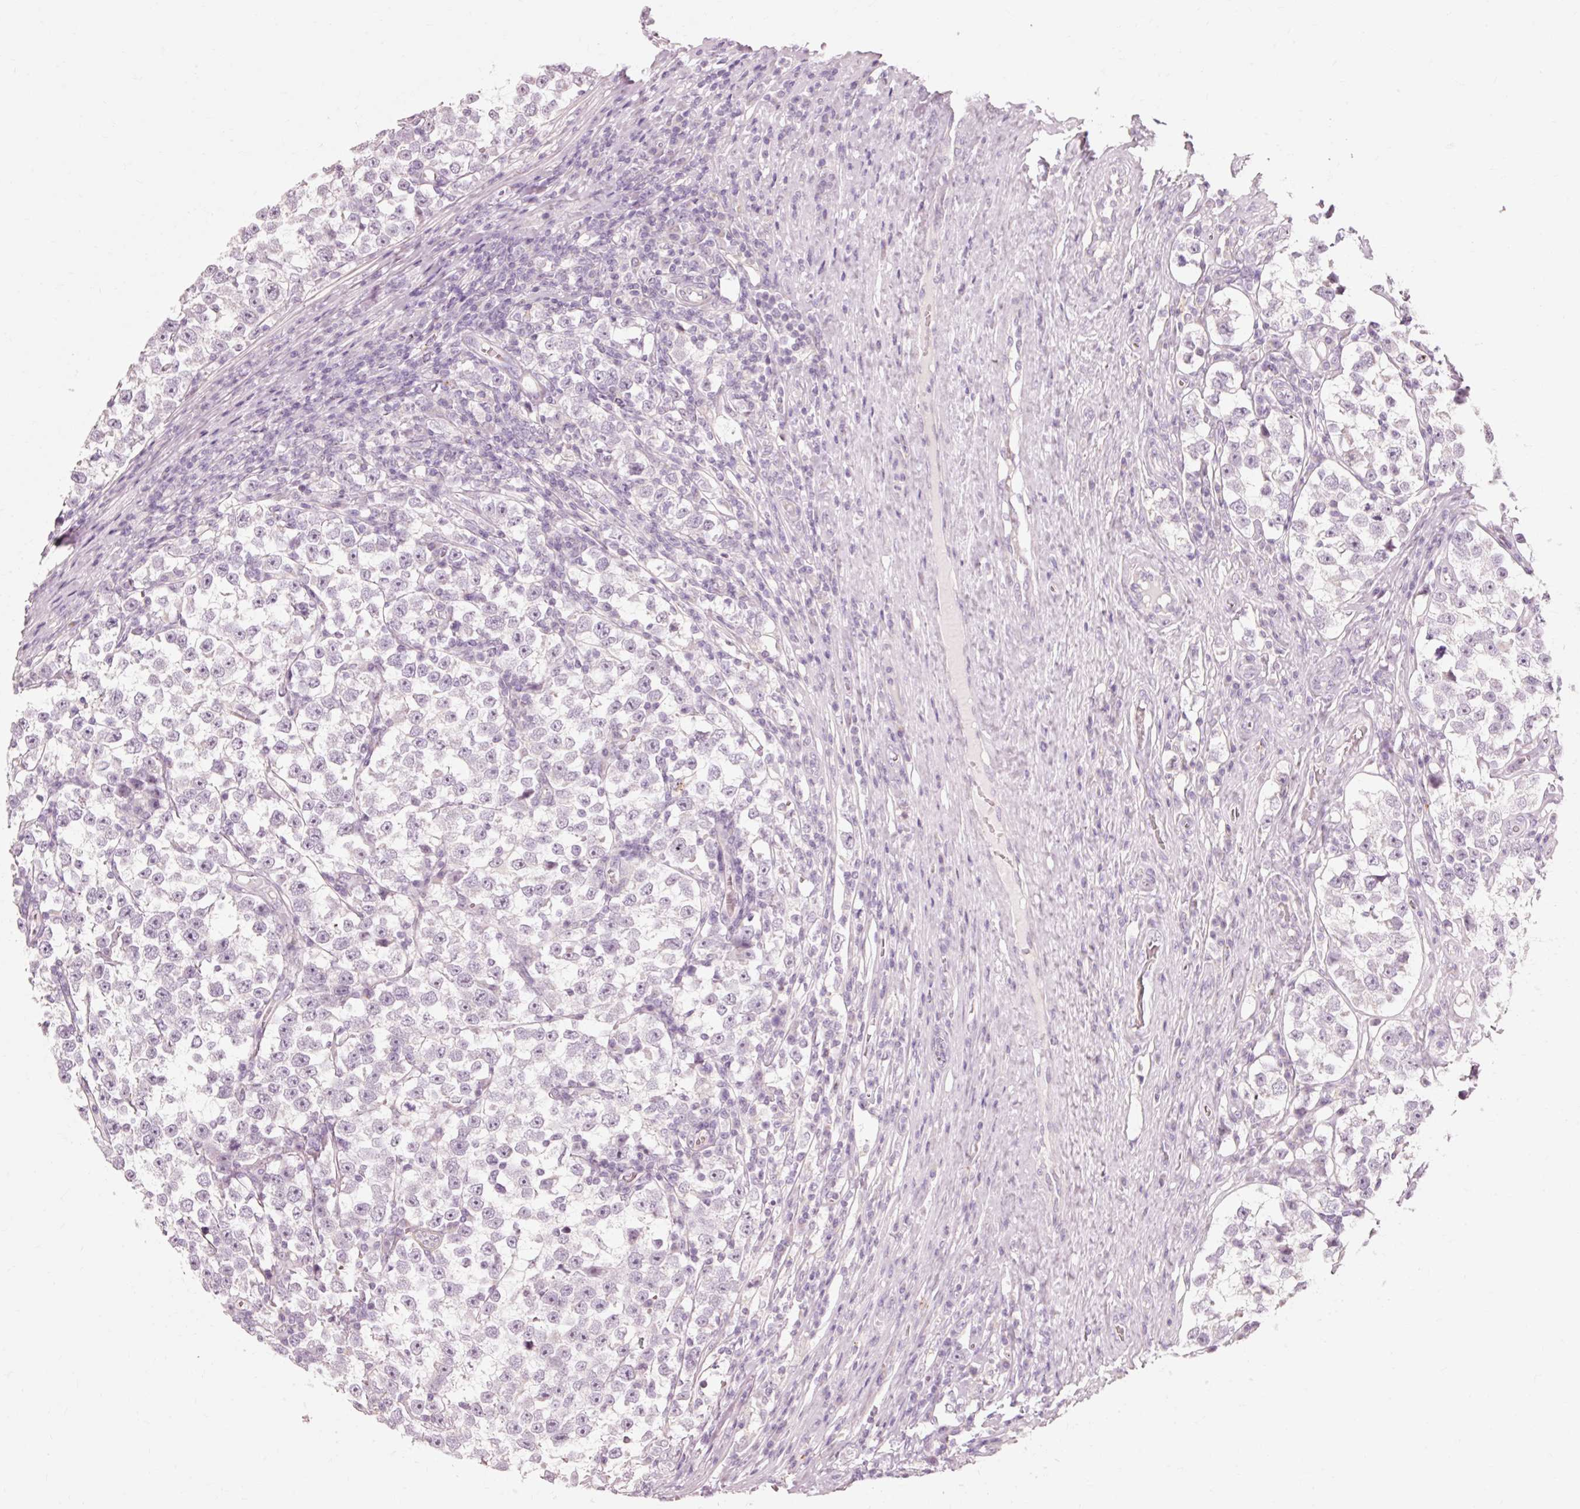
{"staining": {"intensity": "negative", "quantity": "none", "location": "none"}, "tissue": "testis cancer", "cell_type": "Tumor cells", "image_type": "cancer", "snomed": [{"axis": "morphology", "description": "Normal tissue, NOS"}, {"axis": "morphology", "description": "Seminoma, NOS"}, {"axis": "topography", "description": "Testis"}], "caption": "Histopathology image shows no protein staining in tumor cells of seminoma (testis) tissue.", "gene": "TRIM73", "patient": {"sex": "male", "age": 43}}